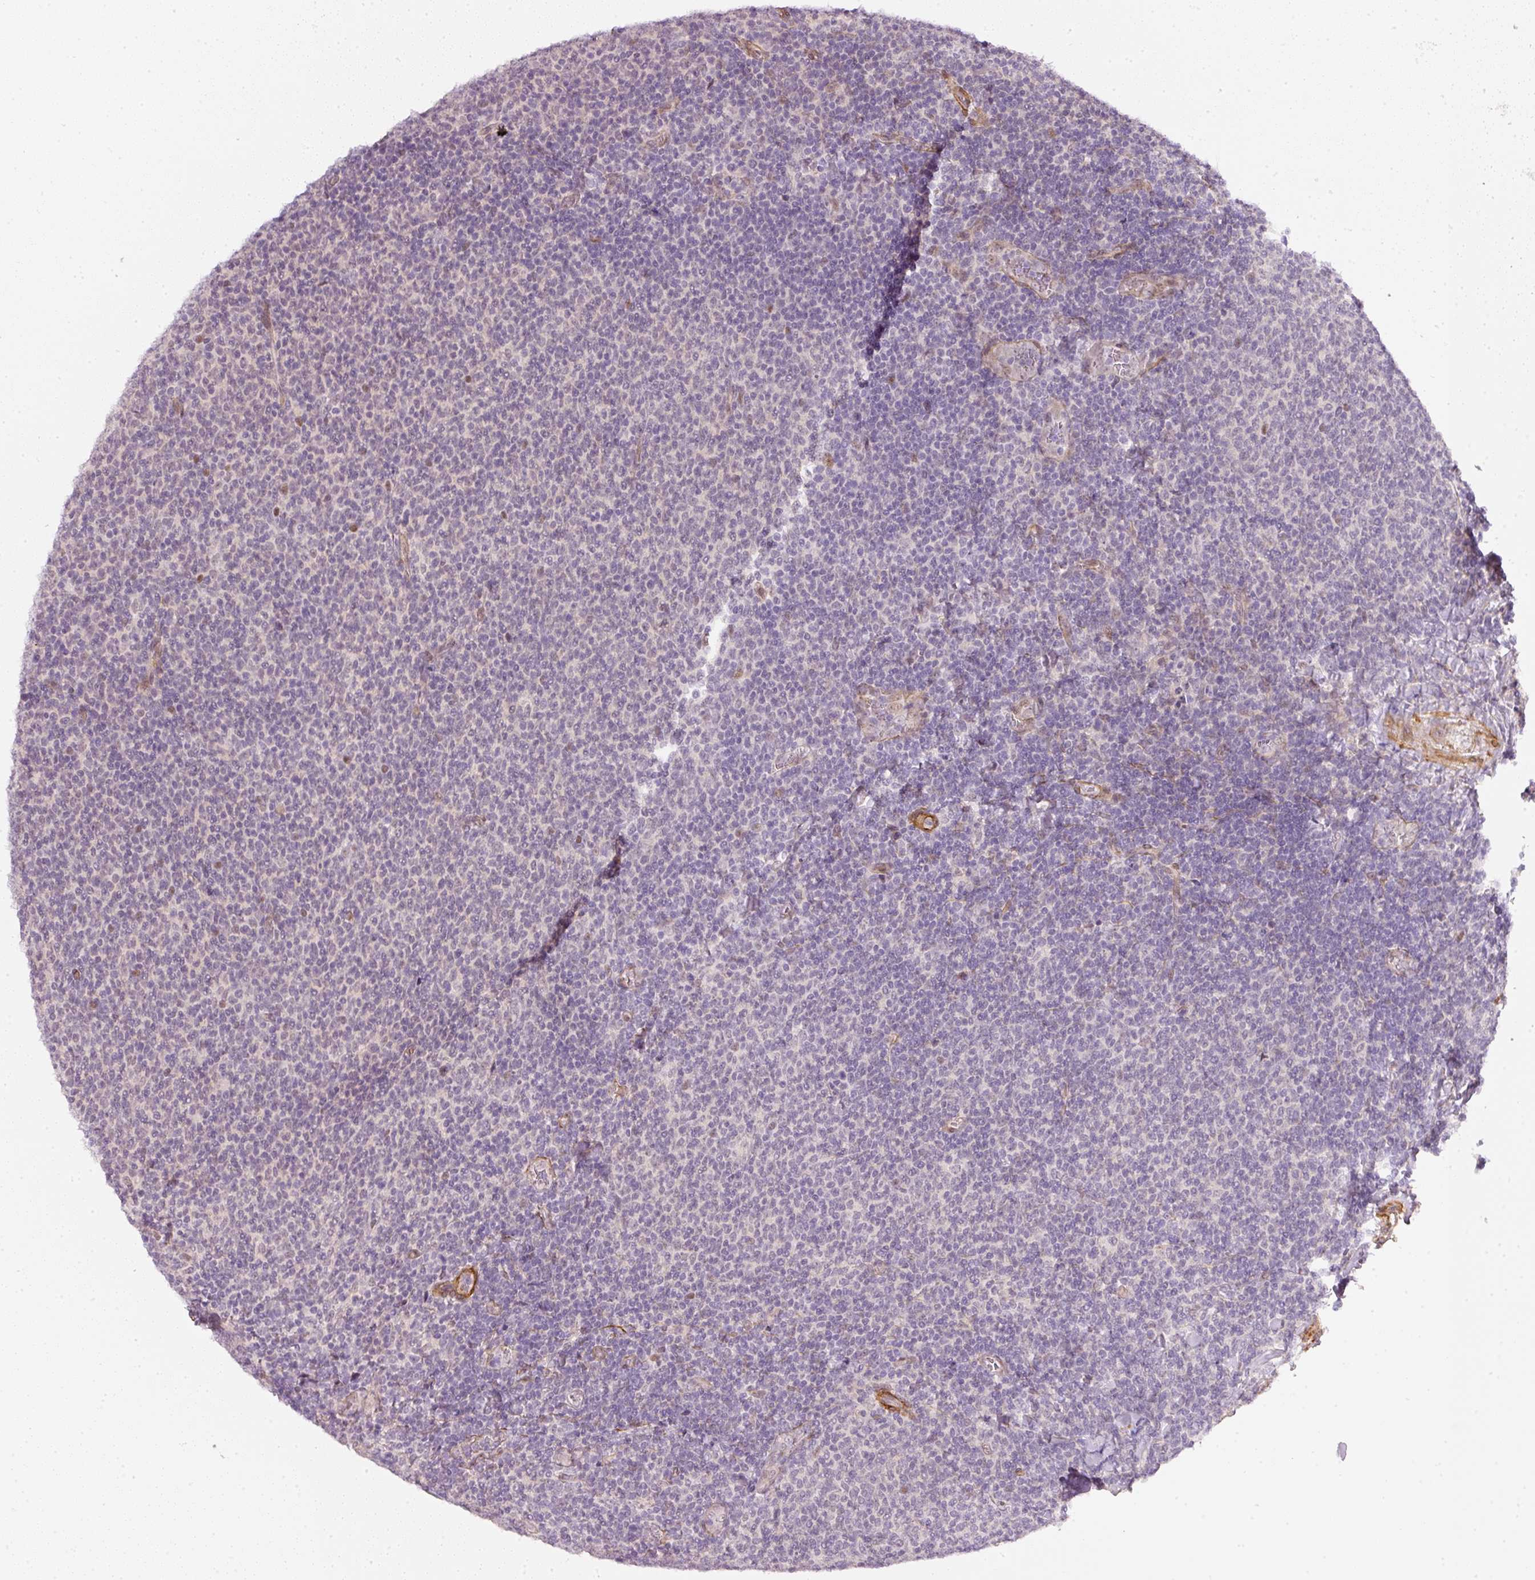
{"staining": {"intensity": "negative", "quantity": "none", "location": "none"}, "tissue": "lymphoma", "cell_type": "Tumor cells", "image_type": "cancer", "snomed": [{"axis": "morphology", "description": "Malignant lymphoma, non-Hodgkin's type, Low grade"}, {"axis": "topography", "description": "Lymph node"}], "caption": "Lymphoma was stained to show a protein in brown. There is no significant expression in tumor cells.", "gene": "TOGARAM1", "patient": {"sex": "male", "age": 52}}